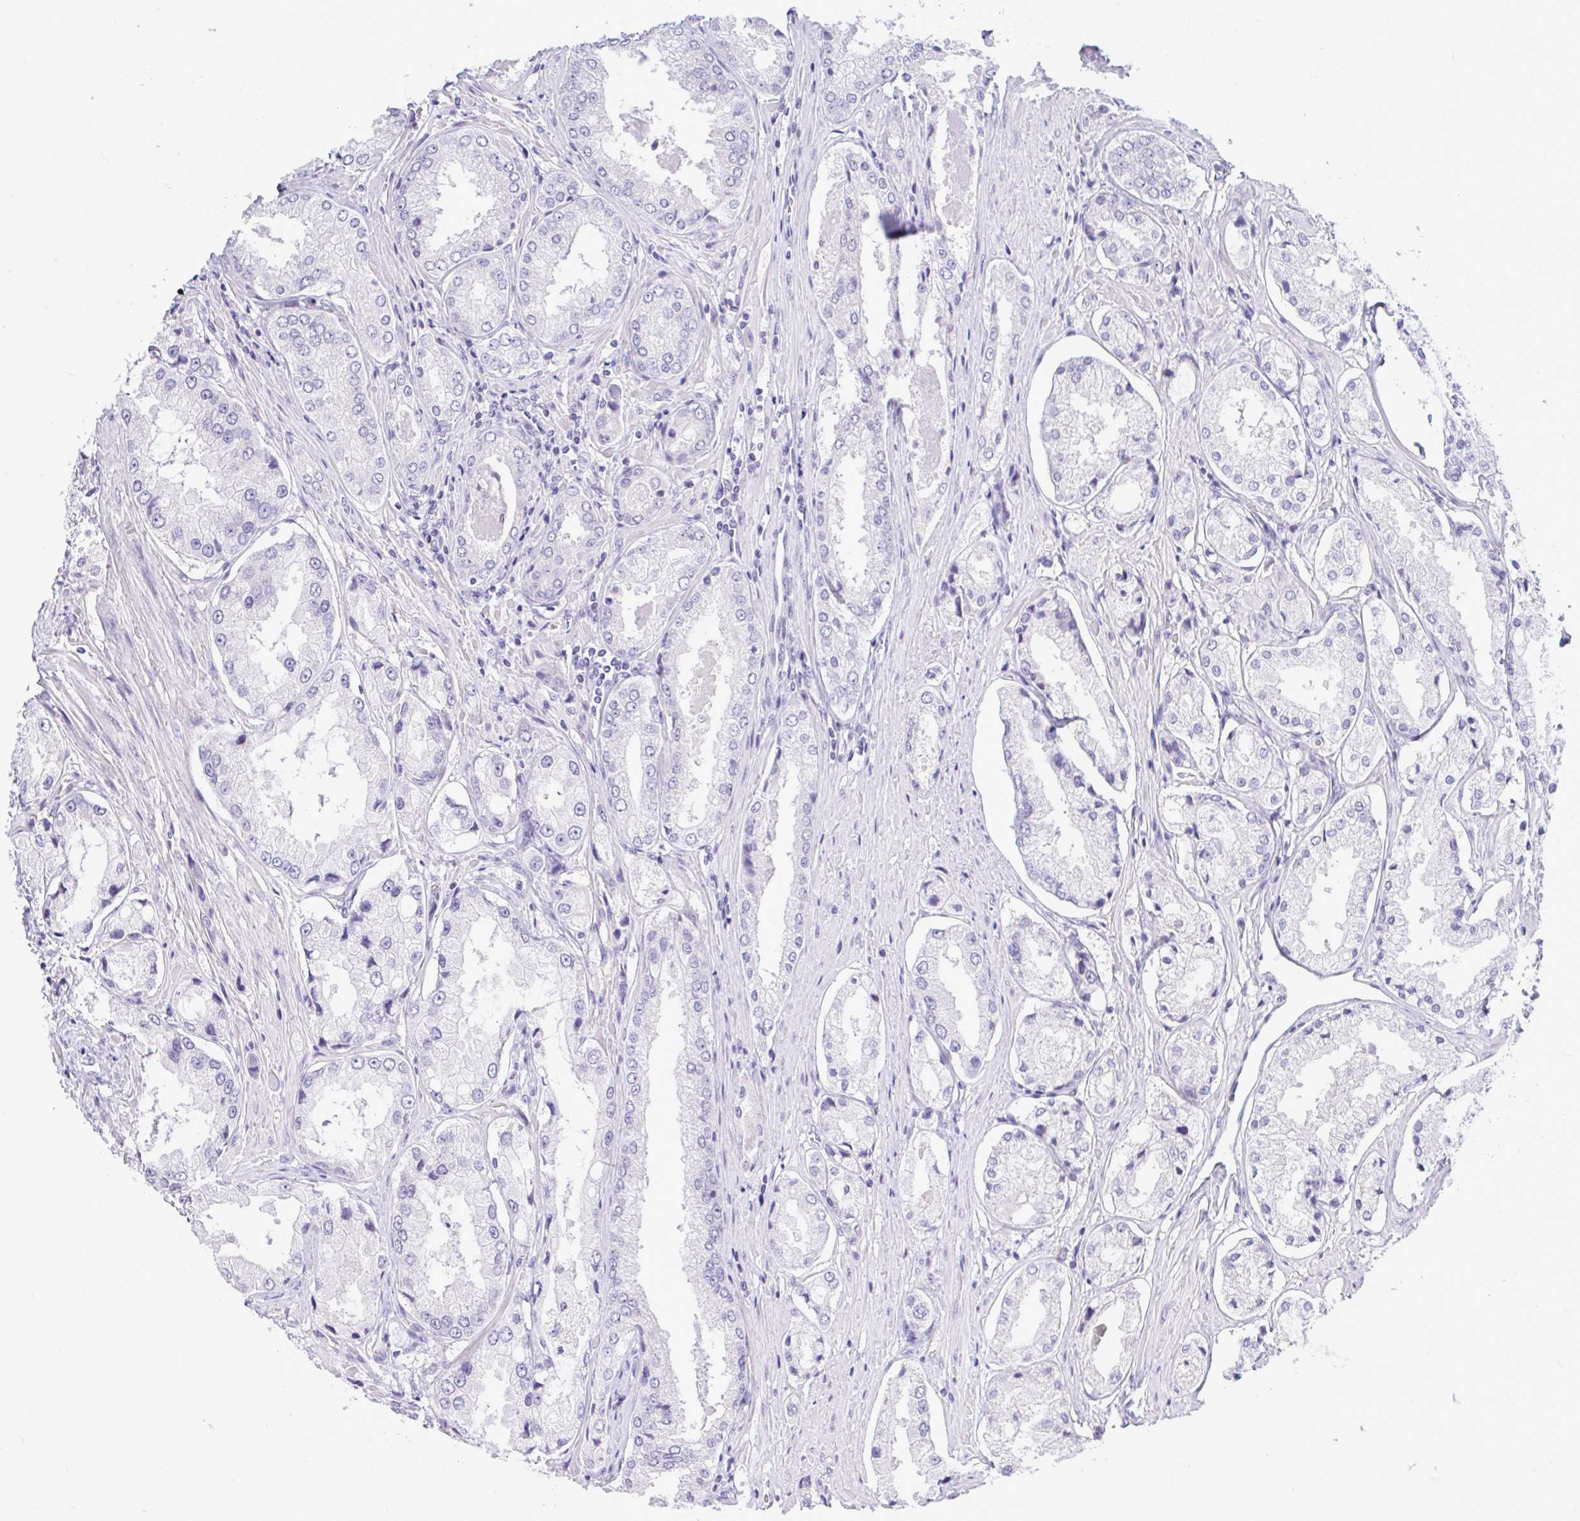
{"staining": {"intensity": "negative", "quantity": "none", "location": "none"}, "tissue": "prostate cancer", "cell_type": "Tumor cells", "image_type": "cancer", "snomed": [{"axis": "morphology", "description": "Adenocarcinoma, Low grade"}, {"axis": "topography", "description": "Prostate"}], "caption": "Tumor cells show no significant expression in prostate cancer.", "gene": "PIGK", "patient": {"sex": "male", "age": 68}}